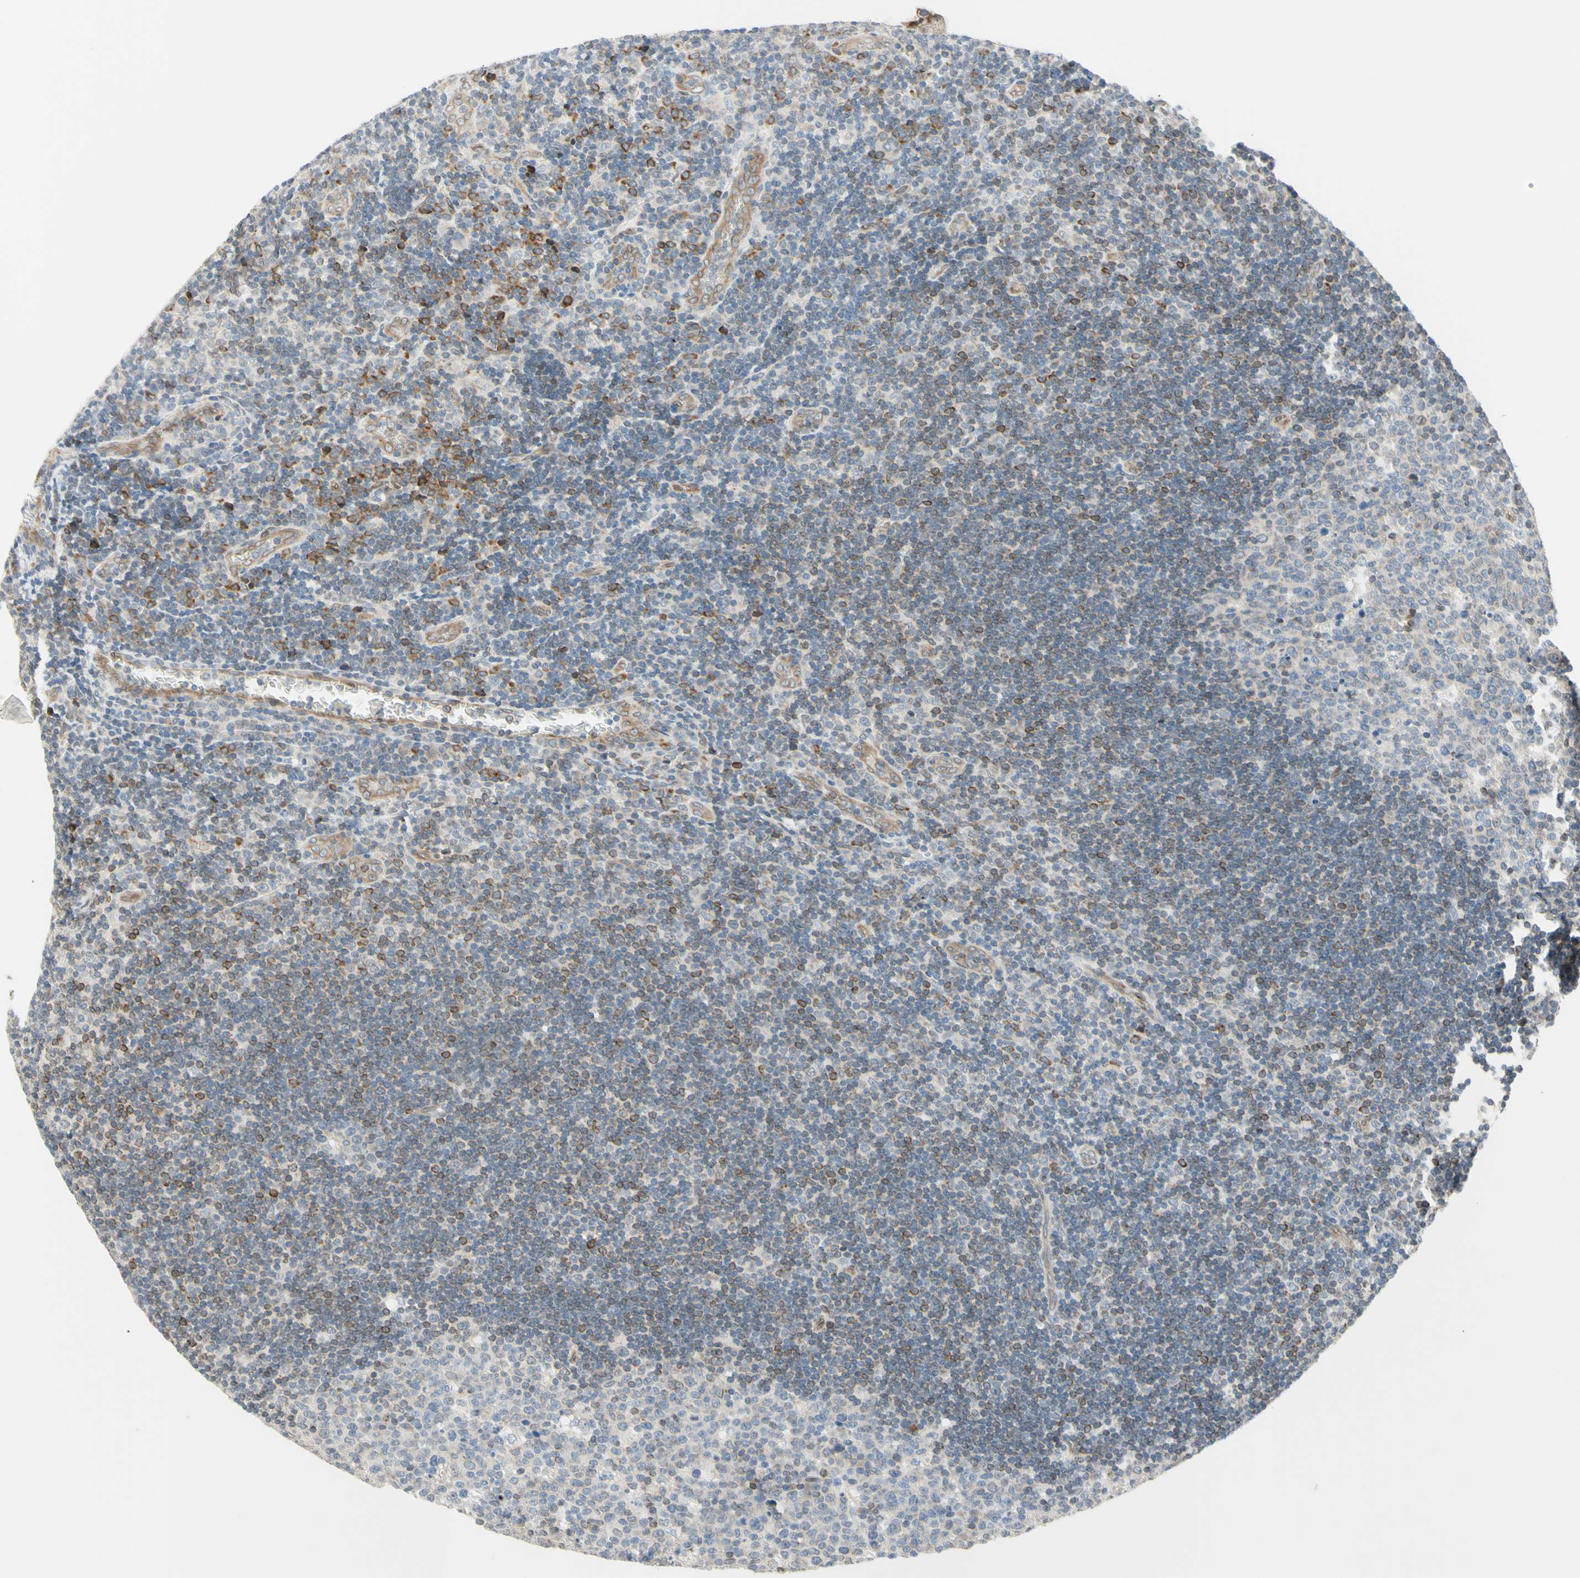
{"staining": {"intensity": "moderate", "quantity": "25%-75%", "location": "cytoplasmic/membranous"}, "tissue": "lymph node", "cell_type": "Germinal center cells", "image_type": "normal", "snomed": [{"axis": "morphology", "description": "Normal tissue, NOS"}, {"axis": "topography", "description": "Lymph node"}, {"axis": "topography", "description": "Salivary gland"}], "caption": "This histopathology image demonstrates immunohistochemistry (IHC) staining of unremarkable human lymph node, with medium moderate cytoplasmic/membranous staining in about 25%-75% of germinal center cells.", "gene": "TRAF2", "patient": {"sex": "male", "age": 8}}